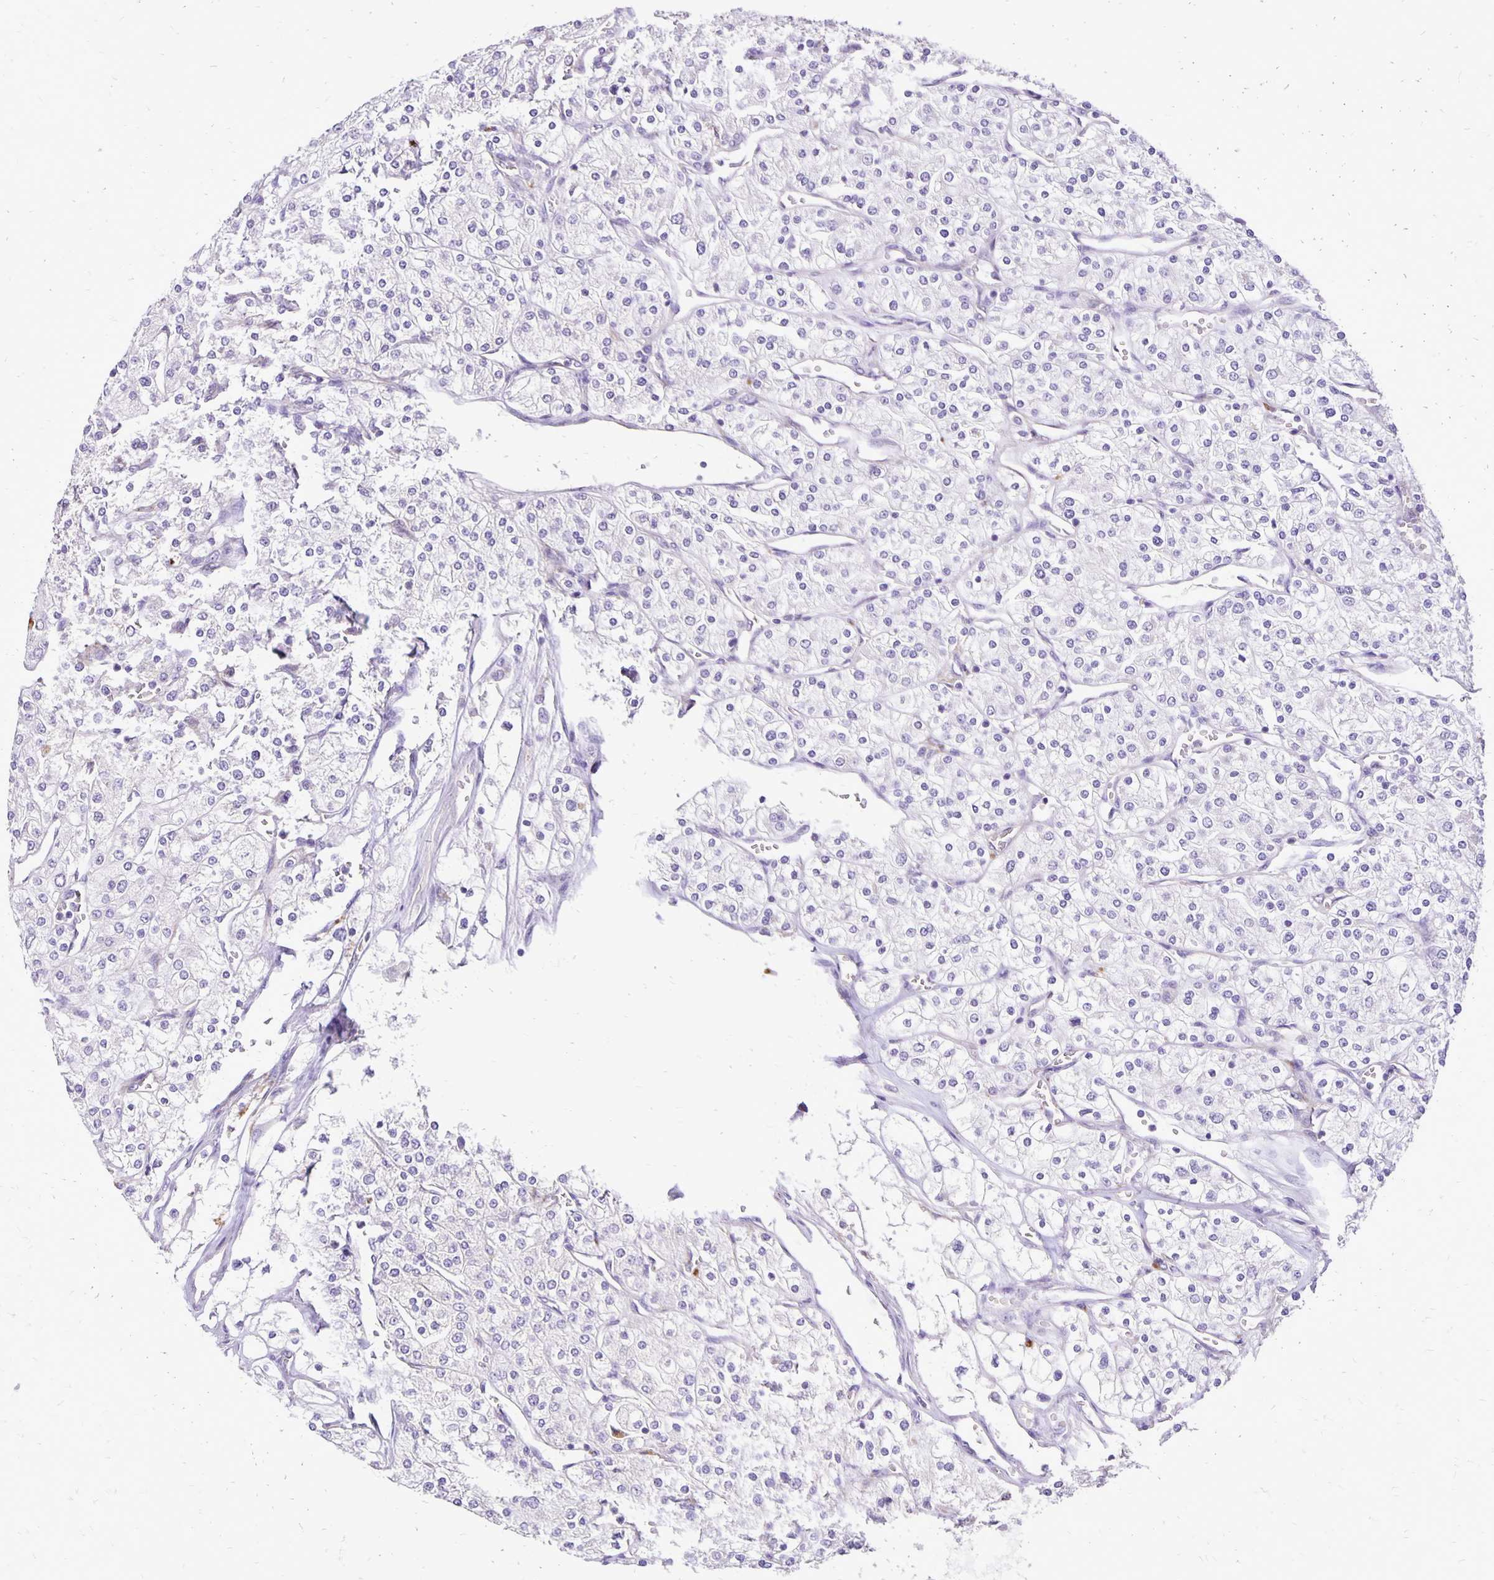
{"staining": {"intensity": "negative", "quantity": "none", "location": "none"}, "tissue": "renal cancer", "cell_type": "Tumor cells", "image_type": "cancer", "snomed": [{"axis": "morphology", "description": "Adenocarcinoma, NOS"}, {"axis": "topography", "description": "Kidney"}], "caption": "This is an IHC histopathology image of human adenocarcinoma (renal). There is no expression in tumor cells.", "gene": "EIF5A", "patient": {"sex": "male", "age": 80}}